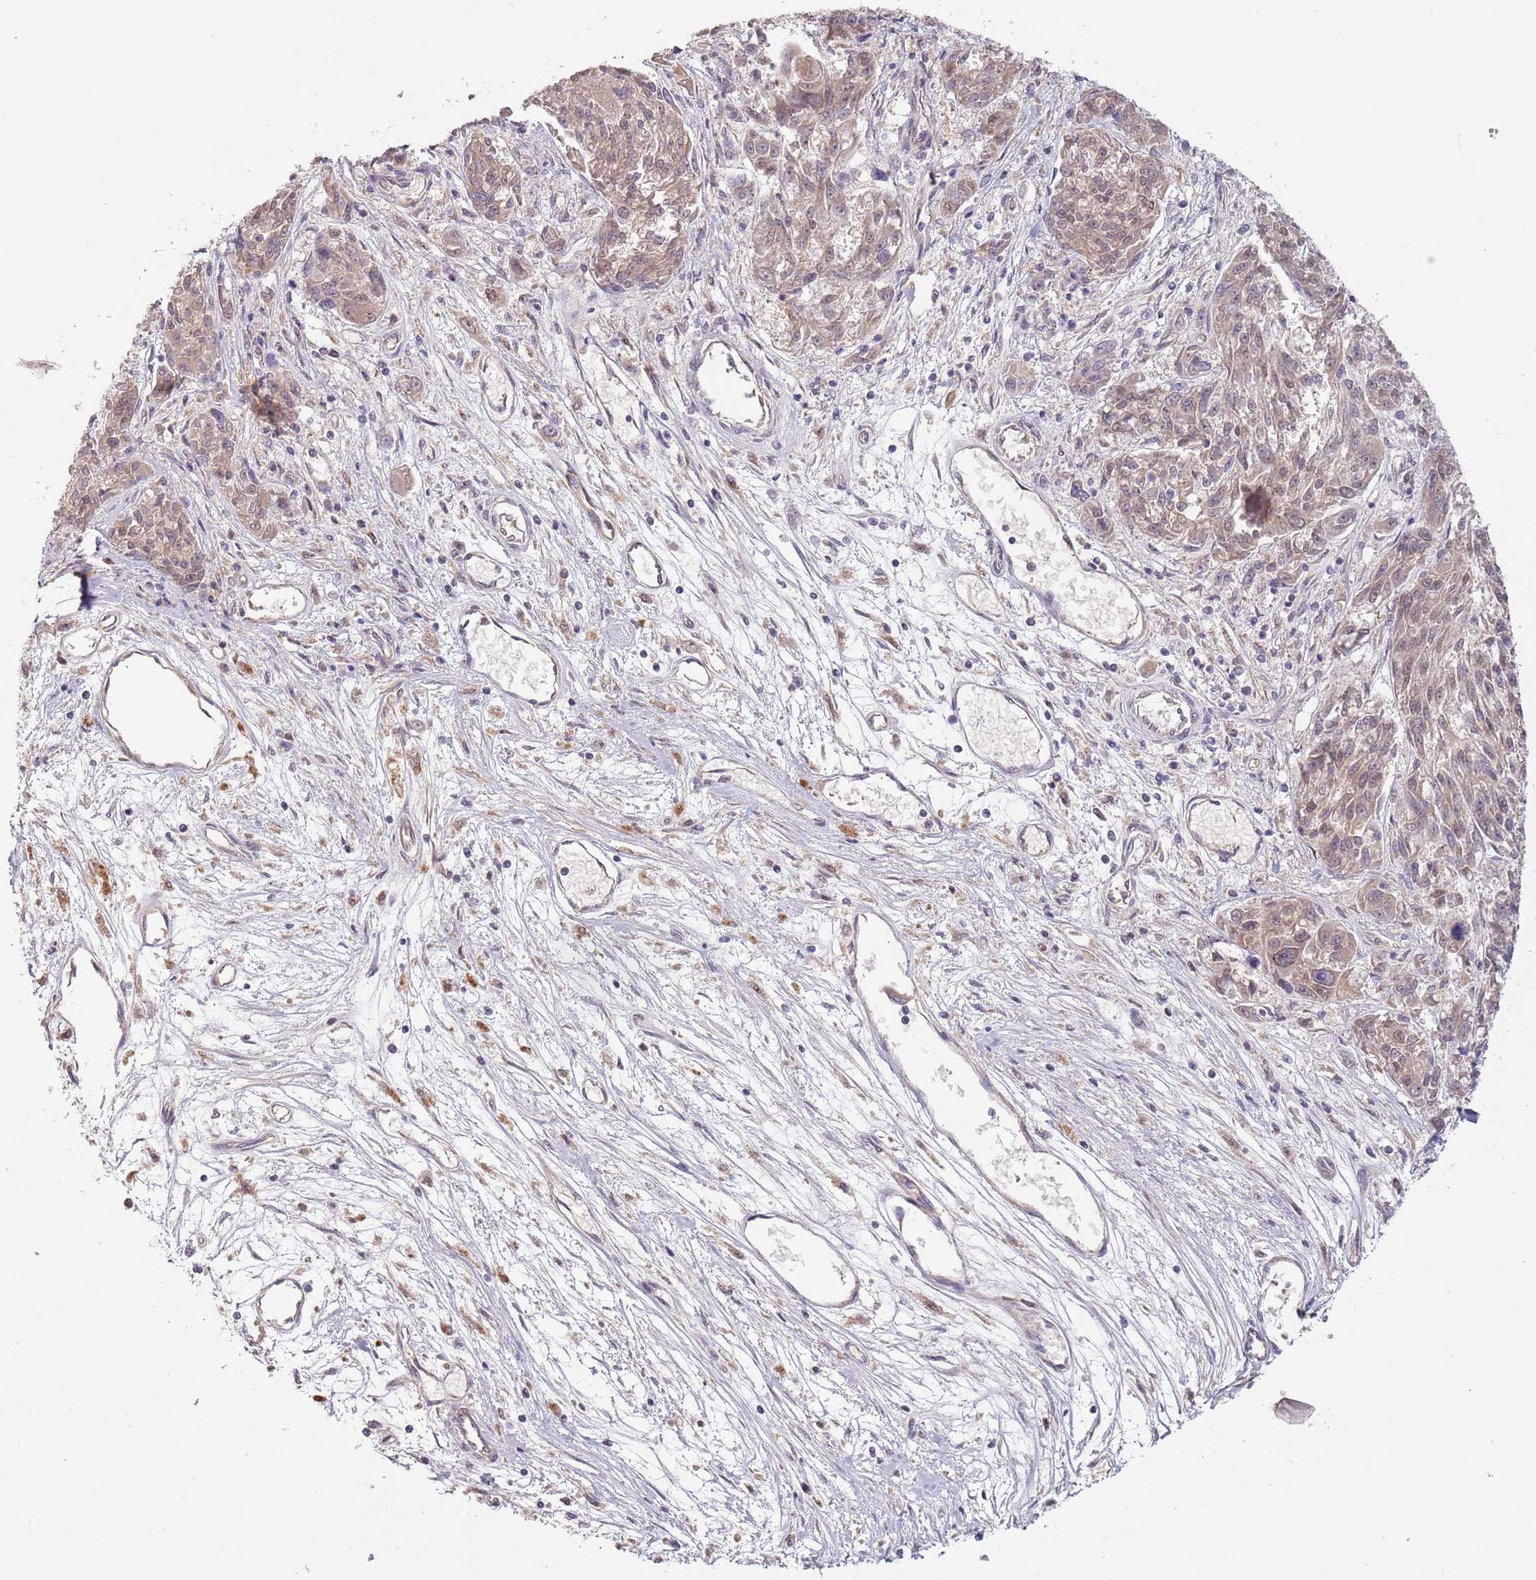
{"staining": {"intensity": "weak", "quantity": "25%-75%", "location": "cytoplasmic/membranous,nuclear"}, "tissue": "melanoma", "cell_type": "Tumor cells", "image_type": "cancer", "snomed": [{"axis": "morphology", "description": "Malignant melanoma, NOS"}, {"axis": "topography", "description": "Skin"}], "caption": "About 25%-75% of tumor cells in malignant melanoma exhibit weak cytoplasmic/membranous and nuclear protein positivity as visualized by brown immunohistochemical staining.", "gene": "SYS1", "patient": {"sex": "male", "age": 53}}